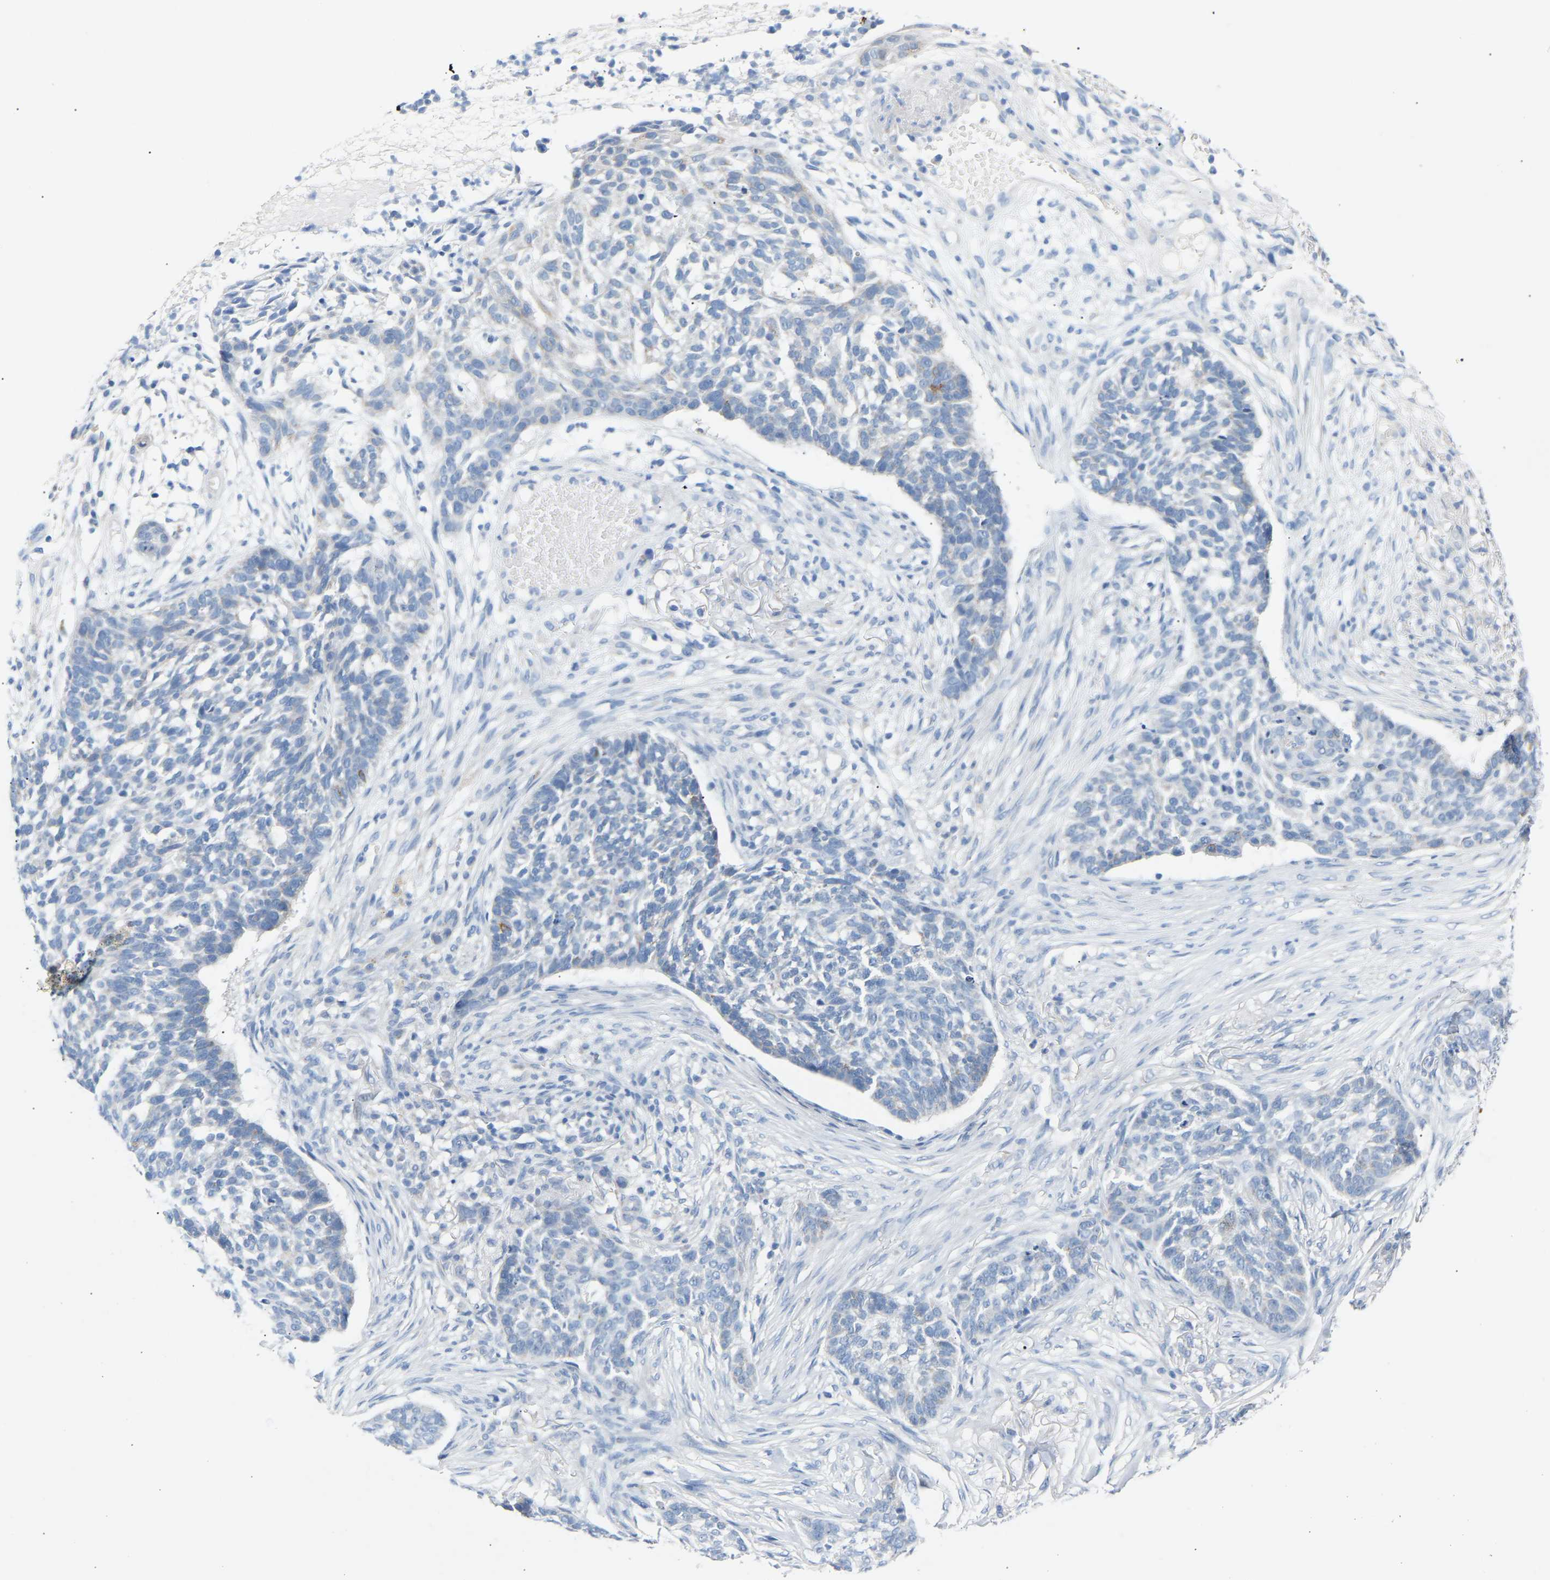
{"staining": {"intensity": "negative", "quantity": "none", "location": "none"}, "tissue": "skin cancer", "cell_type": "Tumor cells", "image_type": "cancer", "snomed": [{"axis": "morphology", "description": "Basal cell carcinoma"}, {"axis": "topography", "description": "Skin"}], "caption": "This is a histopathology image of immunohistochemistry (IHC) staining of skin basal cell carcinoma, which shows no expression in tumor cells.", "gene": "PEX1", "patient": {"sex": "male", "age": 85}}